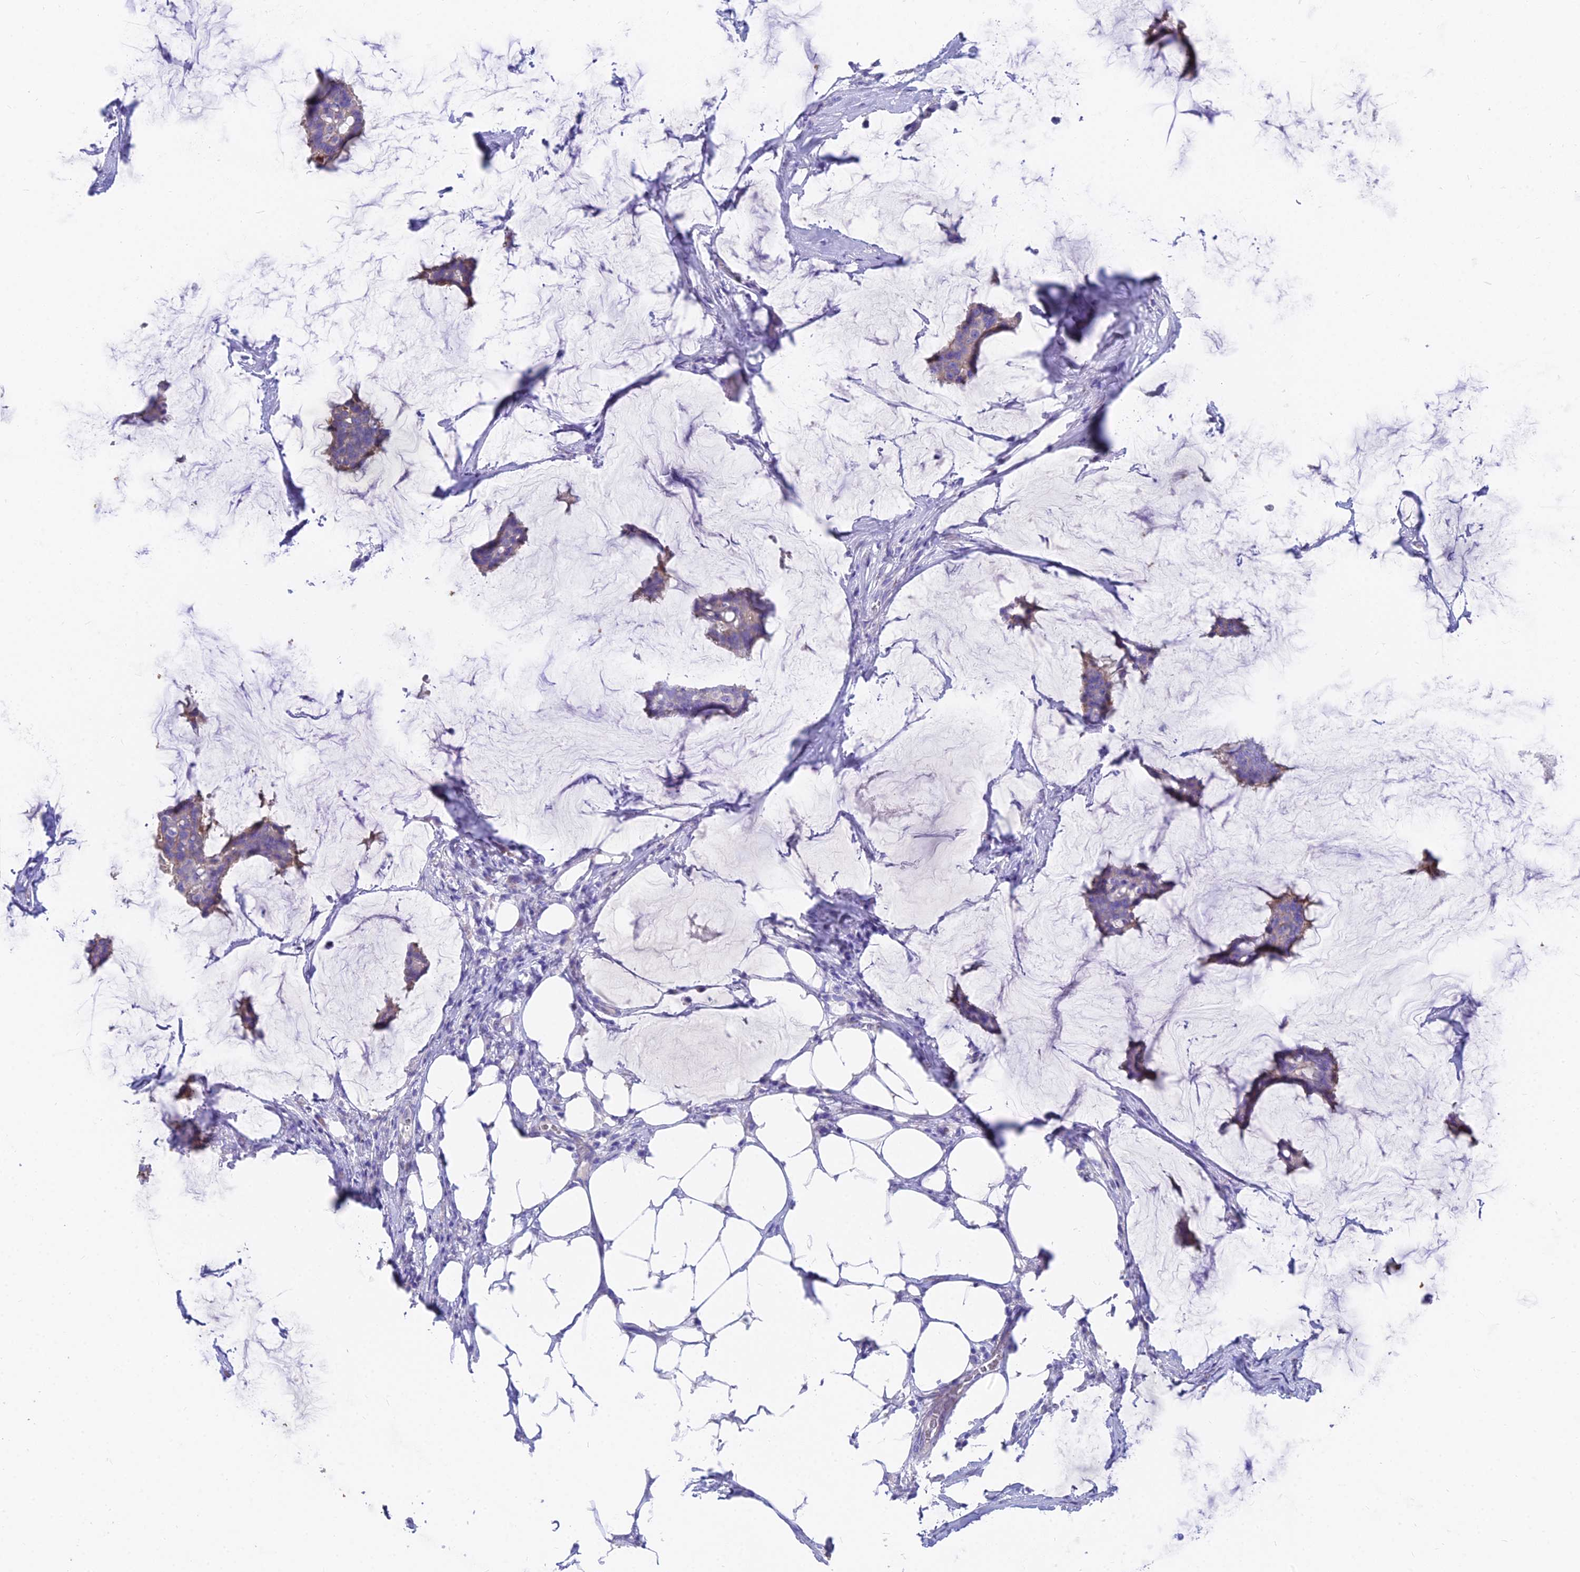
{"staining": {"intensity": "negative", "quantity": "none", "location": "none"}, "tissue": "breast cancer", "cell_type": "Tumor cells", "image_type": "cancer", "snomed": [{"axis": "morphology", "description": "Duct carcinoma"}, {"axis": "topography", "description": "Breast"}], "caption": "DAB immunohistochemical staining of human breast cancer exhibits no significant positivity in tumor cells. (IHC, brightfield microscopy, high magnification).", "gene": "FAM168B", "patient": {"sex": "female", "age": 93}}